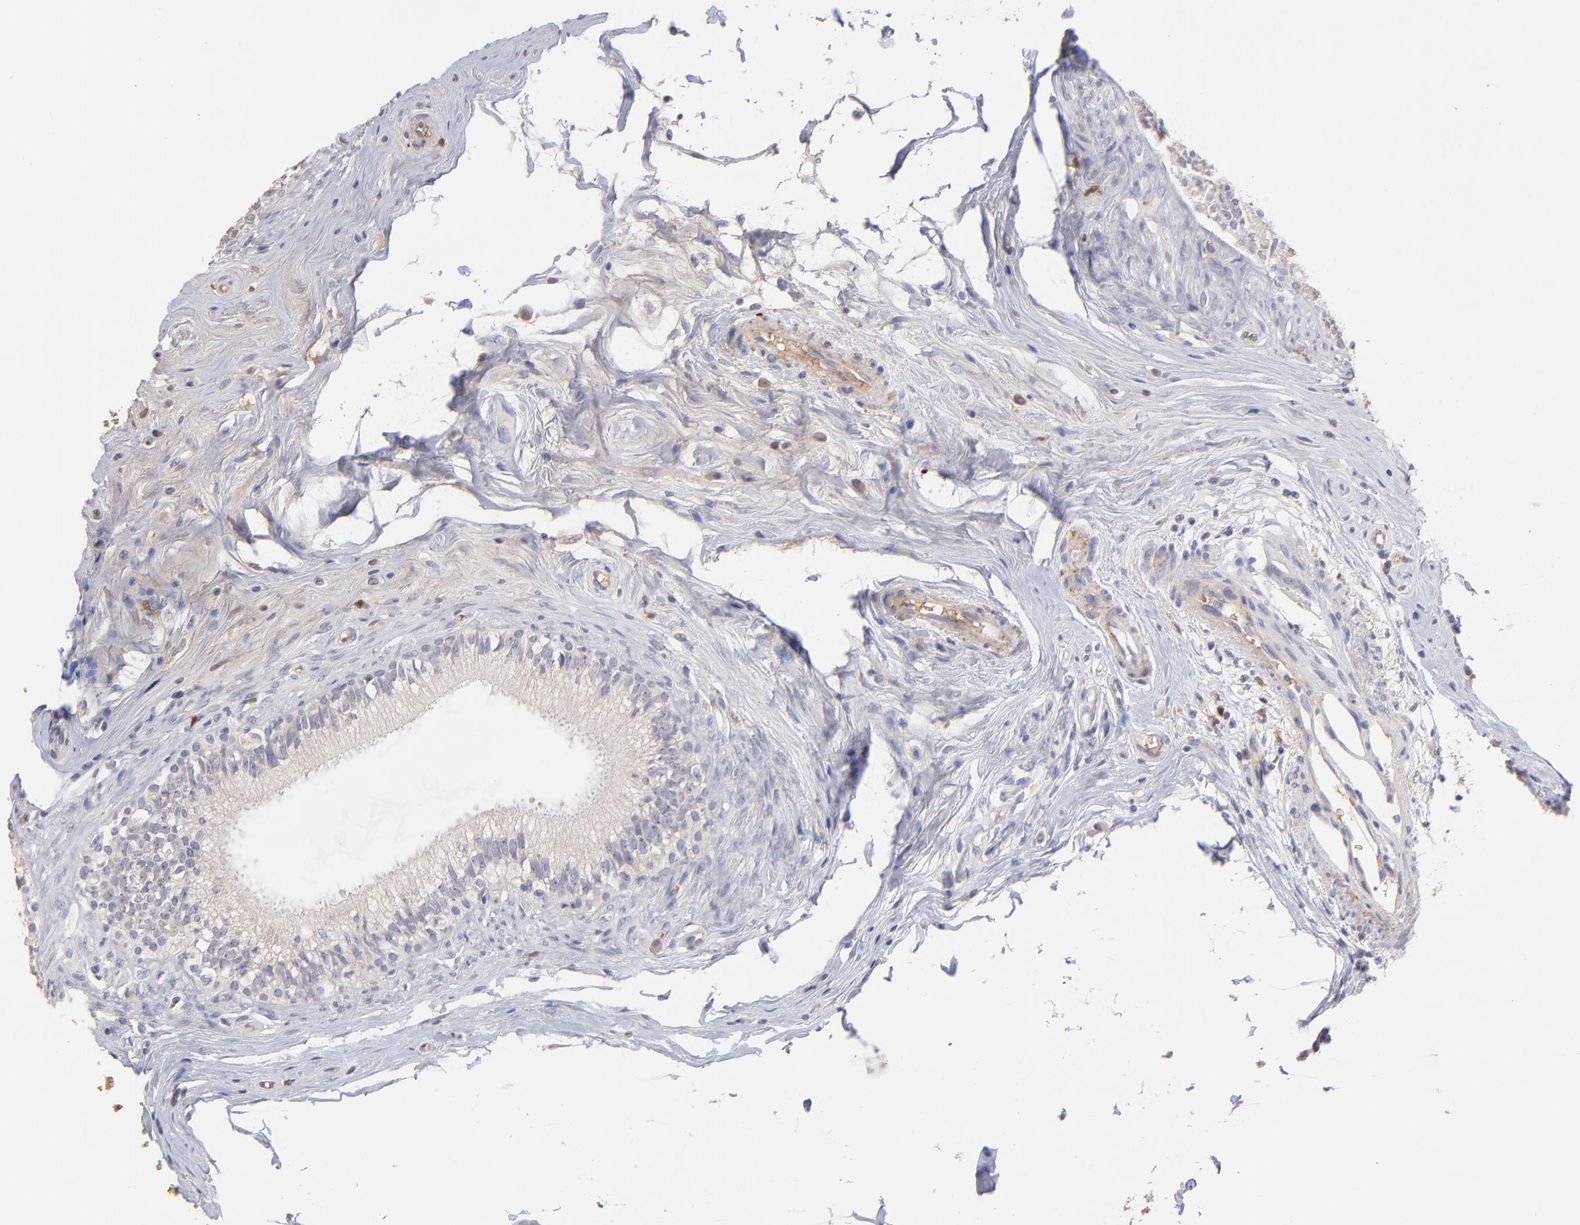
{"staining": {"intensity": "weak", "quantity": ">75%", "location": "cytoplasmic/membranous"}, "tissue": "epididymis", "cell_type": "Glandular cells", "image_type": "normal", "snomed": [{"axis": "morphology", "description": "Normal tissue, NOS"}, {"axis": "morphology", "description": "Inflammation, NOS"}, {"axis": "topography", "description": "Epididymis"}], "caption": "Benign epididymis shows weak cytoplasmic/membranous staining in approximately >75% of glandular cells, visualized by immunohistochemistry.", "gene": "F13B", "patient": {"sex": "male", "age": 84}}